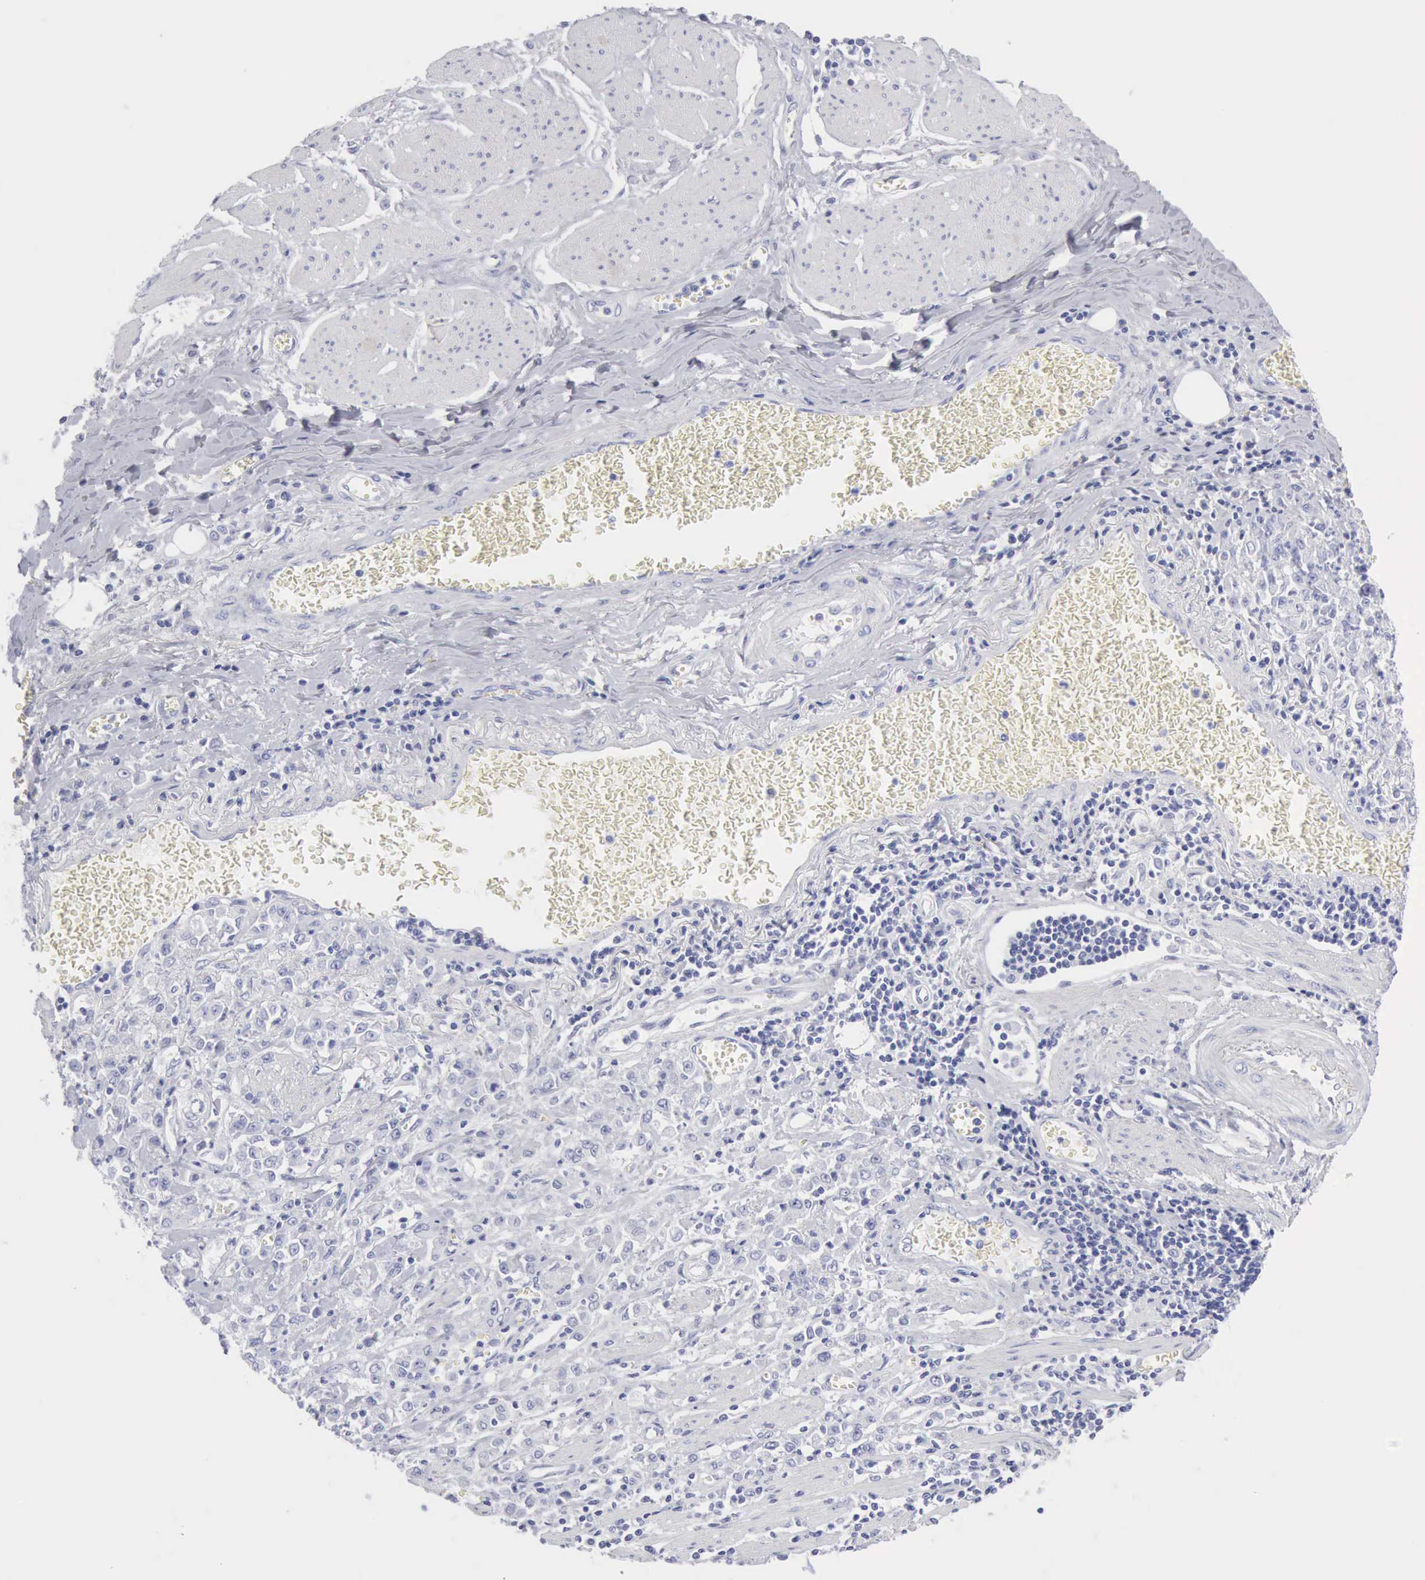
{"staining": {"intensity": "negative", "quantity": "none", "location": "none"}, "tissue": "stomach cancer", "cell_type": "Tumor cells", "image_type": "cancer", "snomed": [{"axis": "morphology", "description": "Adenocarcinoma, NOS"}, {"axis": "topography", "description": "Stomach"}], "caption": "High power microscopy image of an IHC photomicrograph of stomach cancer (adenocarcinoma), revealing no significant staining in tumor cells.", "gene": "KRT5", "patient": {"sex": "male", "age": 72}}